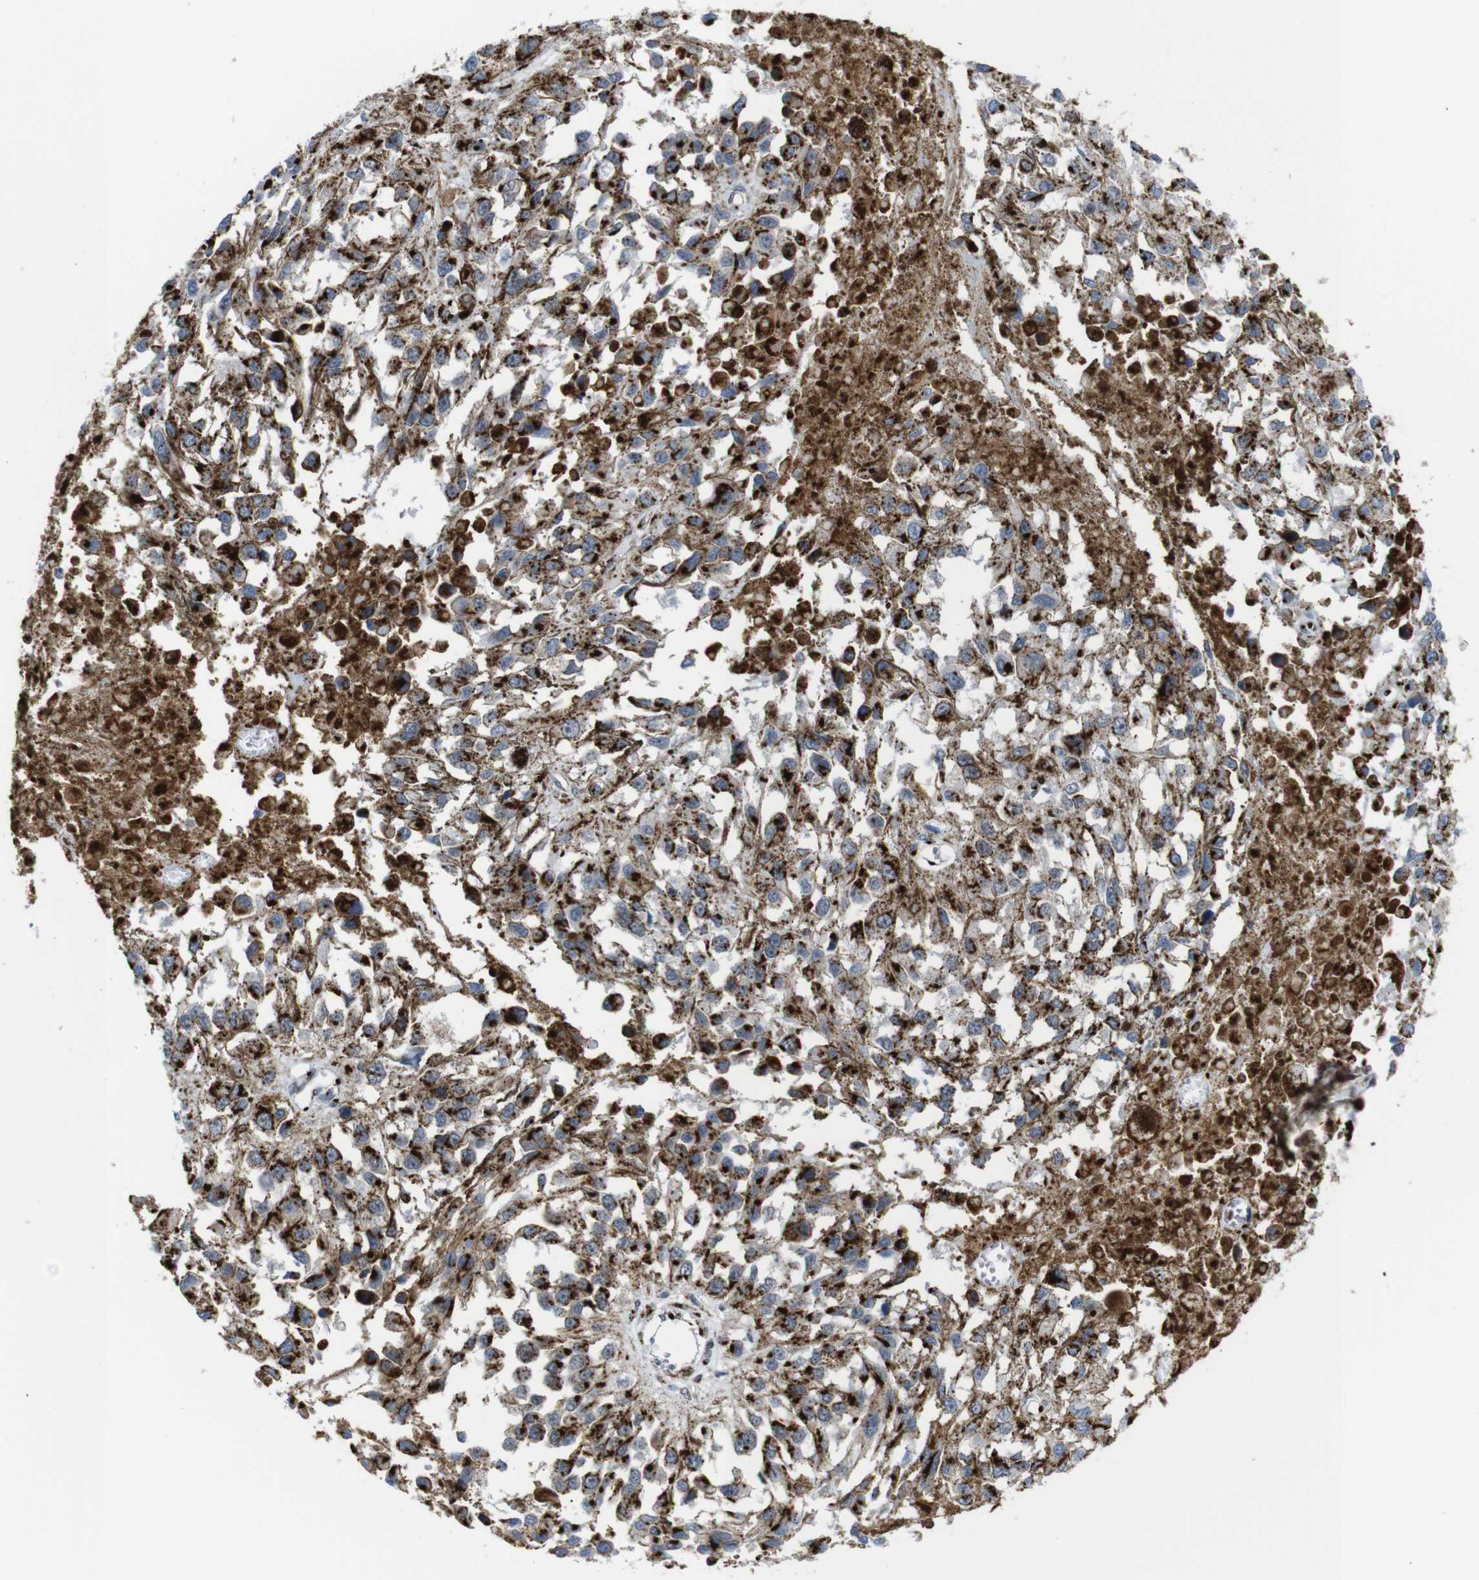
{"staining": {"intensity": "moderate", "quantity": ">75%", "location": "cytoplasmic/membranous"}, "tissue": "melanoma", "cell_type": "Tumor cells", "image_type": "cancer", "snomed": [{"axis": "morphology", "description": "Malignant melanoma, Metastatic site"}, {"axis": "topography", "description": "Lymph node"}], "caption": "An IHC image of tumor tissue is shown. Protein staining in brown shows moderate cytoplasmic/membranous positivity in malignant melanoma (metastatic site) within tumor cells. (DAB (3,3'-diaminobenzidine) = brown stain, brightfield microscopy at high magnification).", "gene": "TGOLN2", "patient": {"sex": "male", "age": 59}}